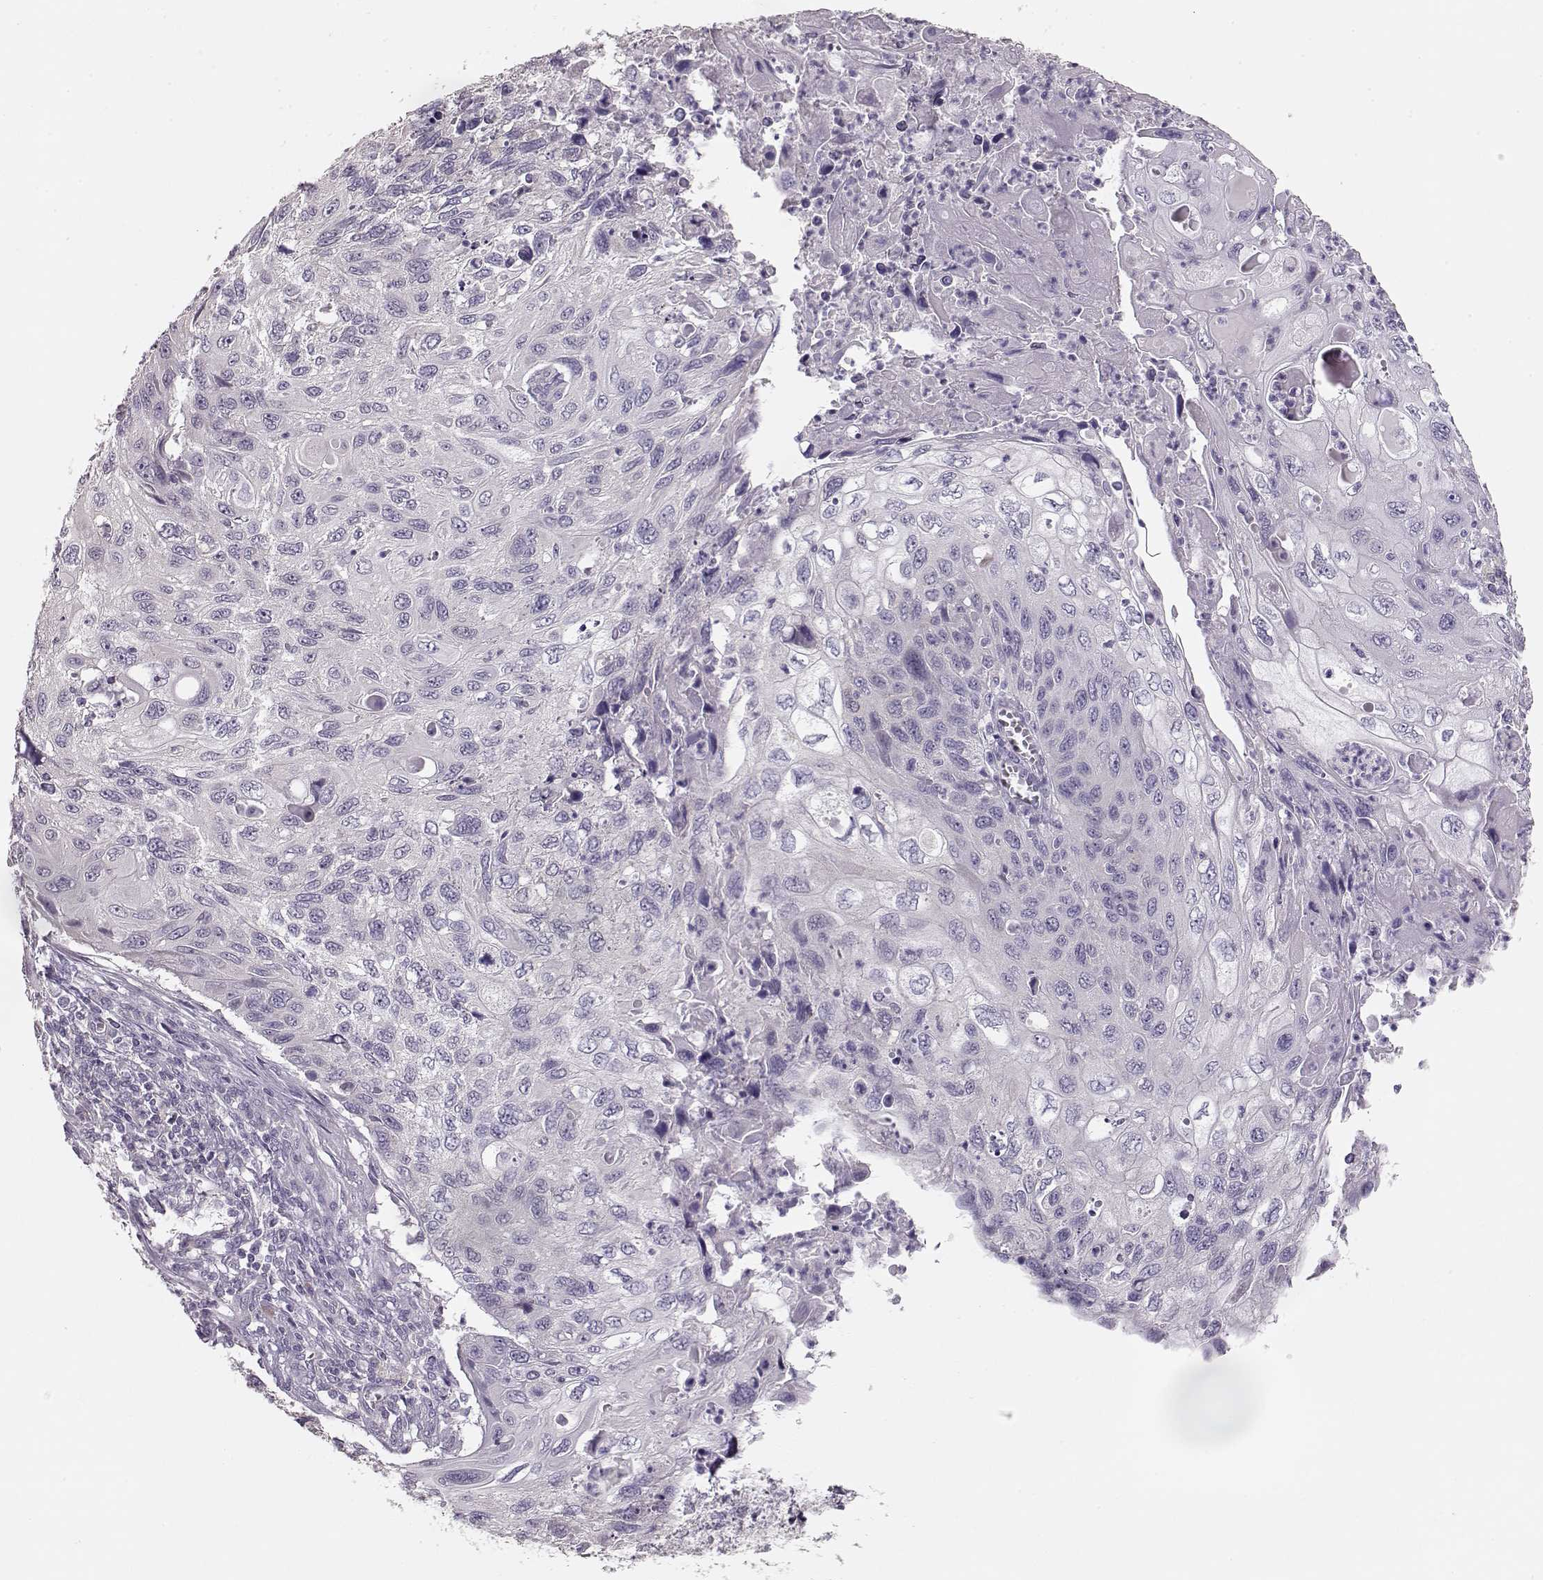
{"staining": {"intensity": "negative", "quantity": "none", "location": "none"}, "tissue": "cervical cancer", "cell_type": "Tumor cells", "image_type": "cancer", "snomed": [{"axis": "morphology", "description": "Squamous cell carcinoma, NOS"}, {"axis": "topography", "description": "Cervix"}], "caption": "Cervical squamous cell carcinoma stained for a protein using immunohistochemistry displays no expression tumor cells.", "gene": "GLIPR1L2", "patient": {"sex": "female", "age": 70}}